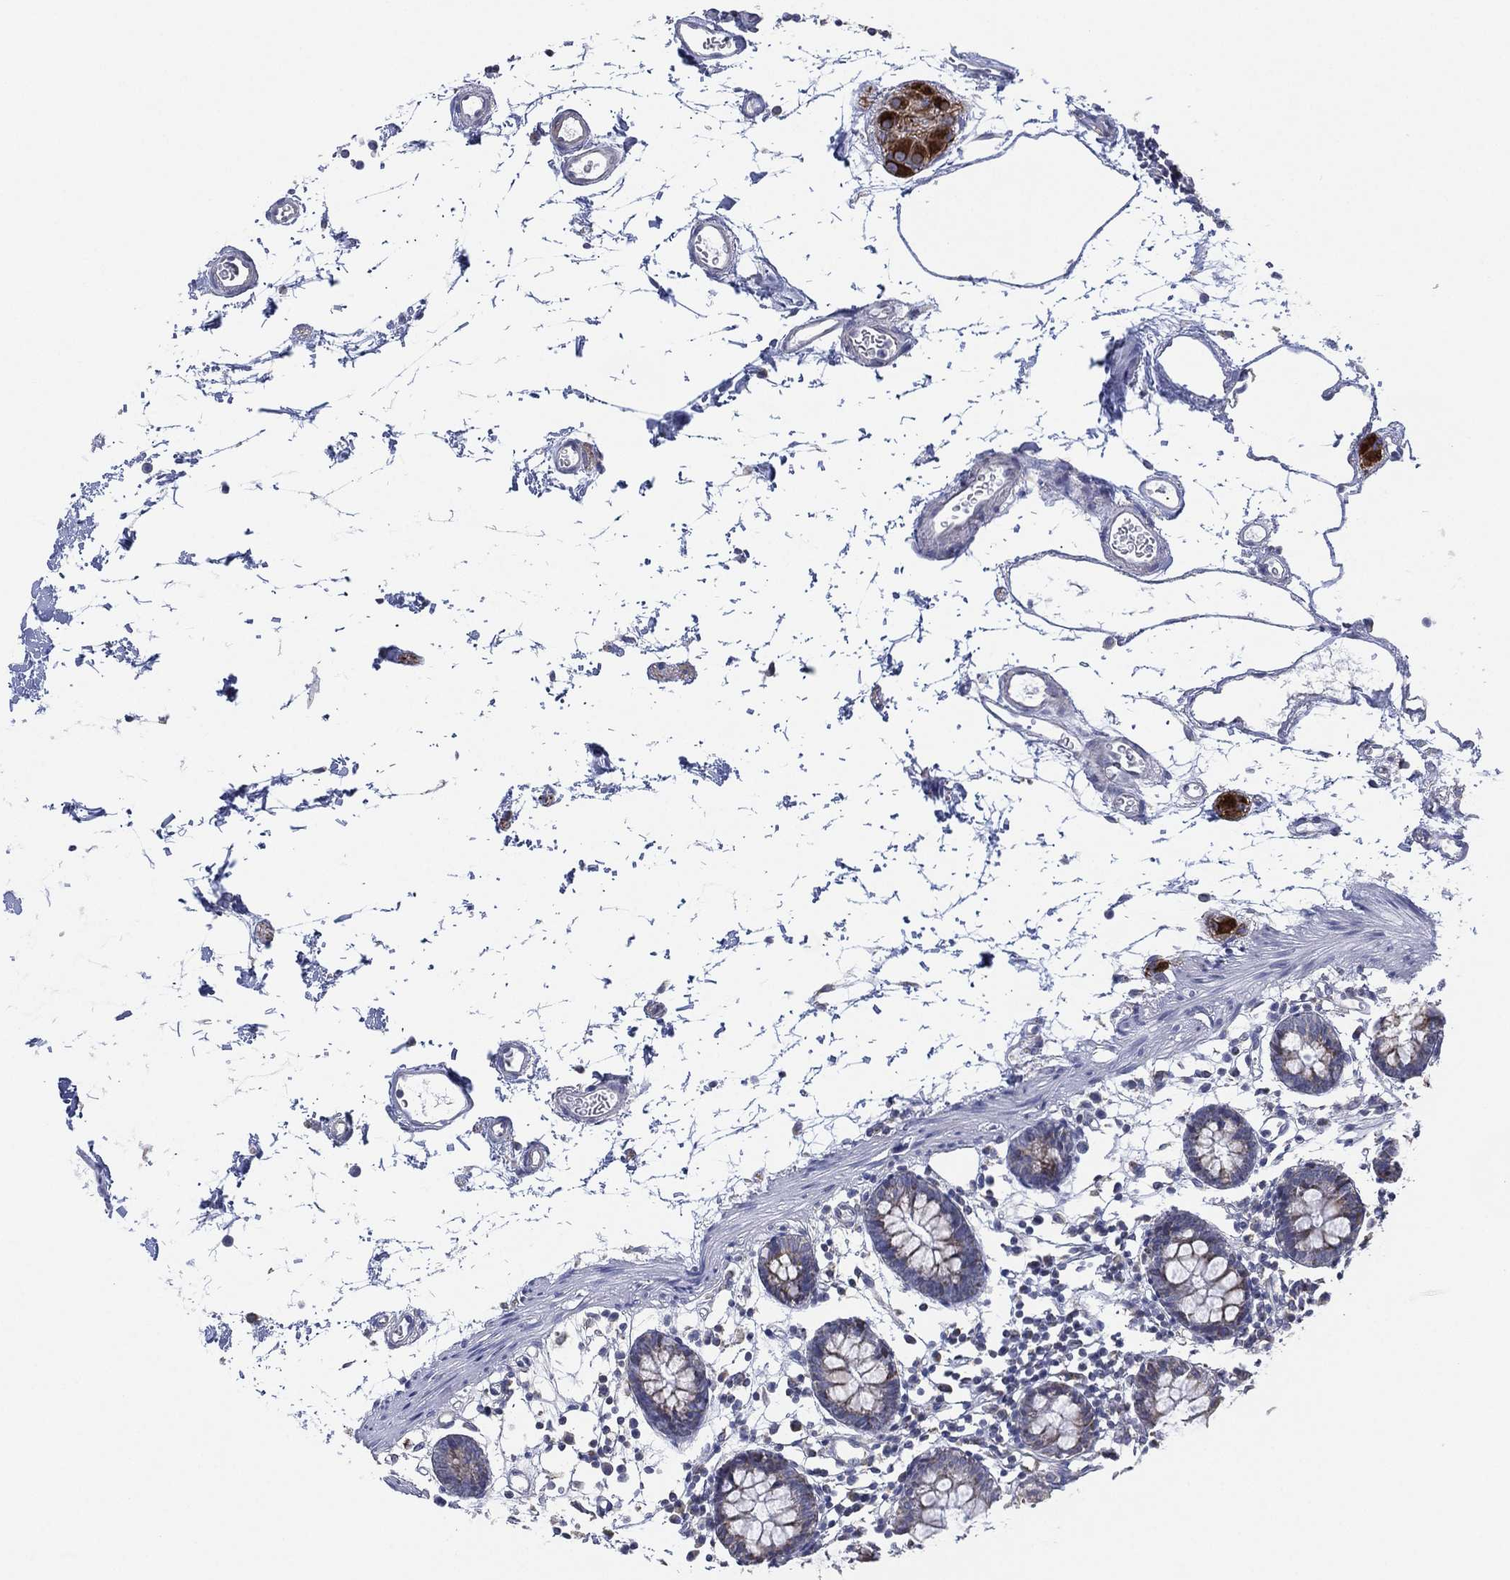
{"staining": {"intensity": "negative", "quantity": "none", "location": "none"}, "tissue": "colon", "cell_type": "Endothelial cells", "image_type": "normal", "snomed": [{"axis": "morphology", "description": "Normal tissue, NOS"}, {"axis": "topography", "description": "Colon"}], "caption": "High power microscopy micrograph of an immunohistochemistry (IHC) image of unremarkable colon, revealing no significant expression in endothelial cells. (Brightfield microscopy of DAB (3,3'-diaminobenzidine) immunohistochemistry (IHC) at high magnification).", "gene": "INA", "patient": {"sex": "female", "age": 84}}